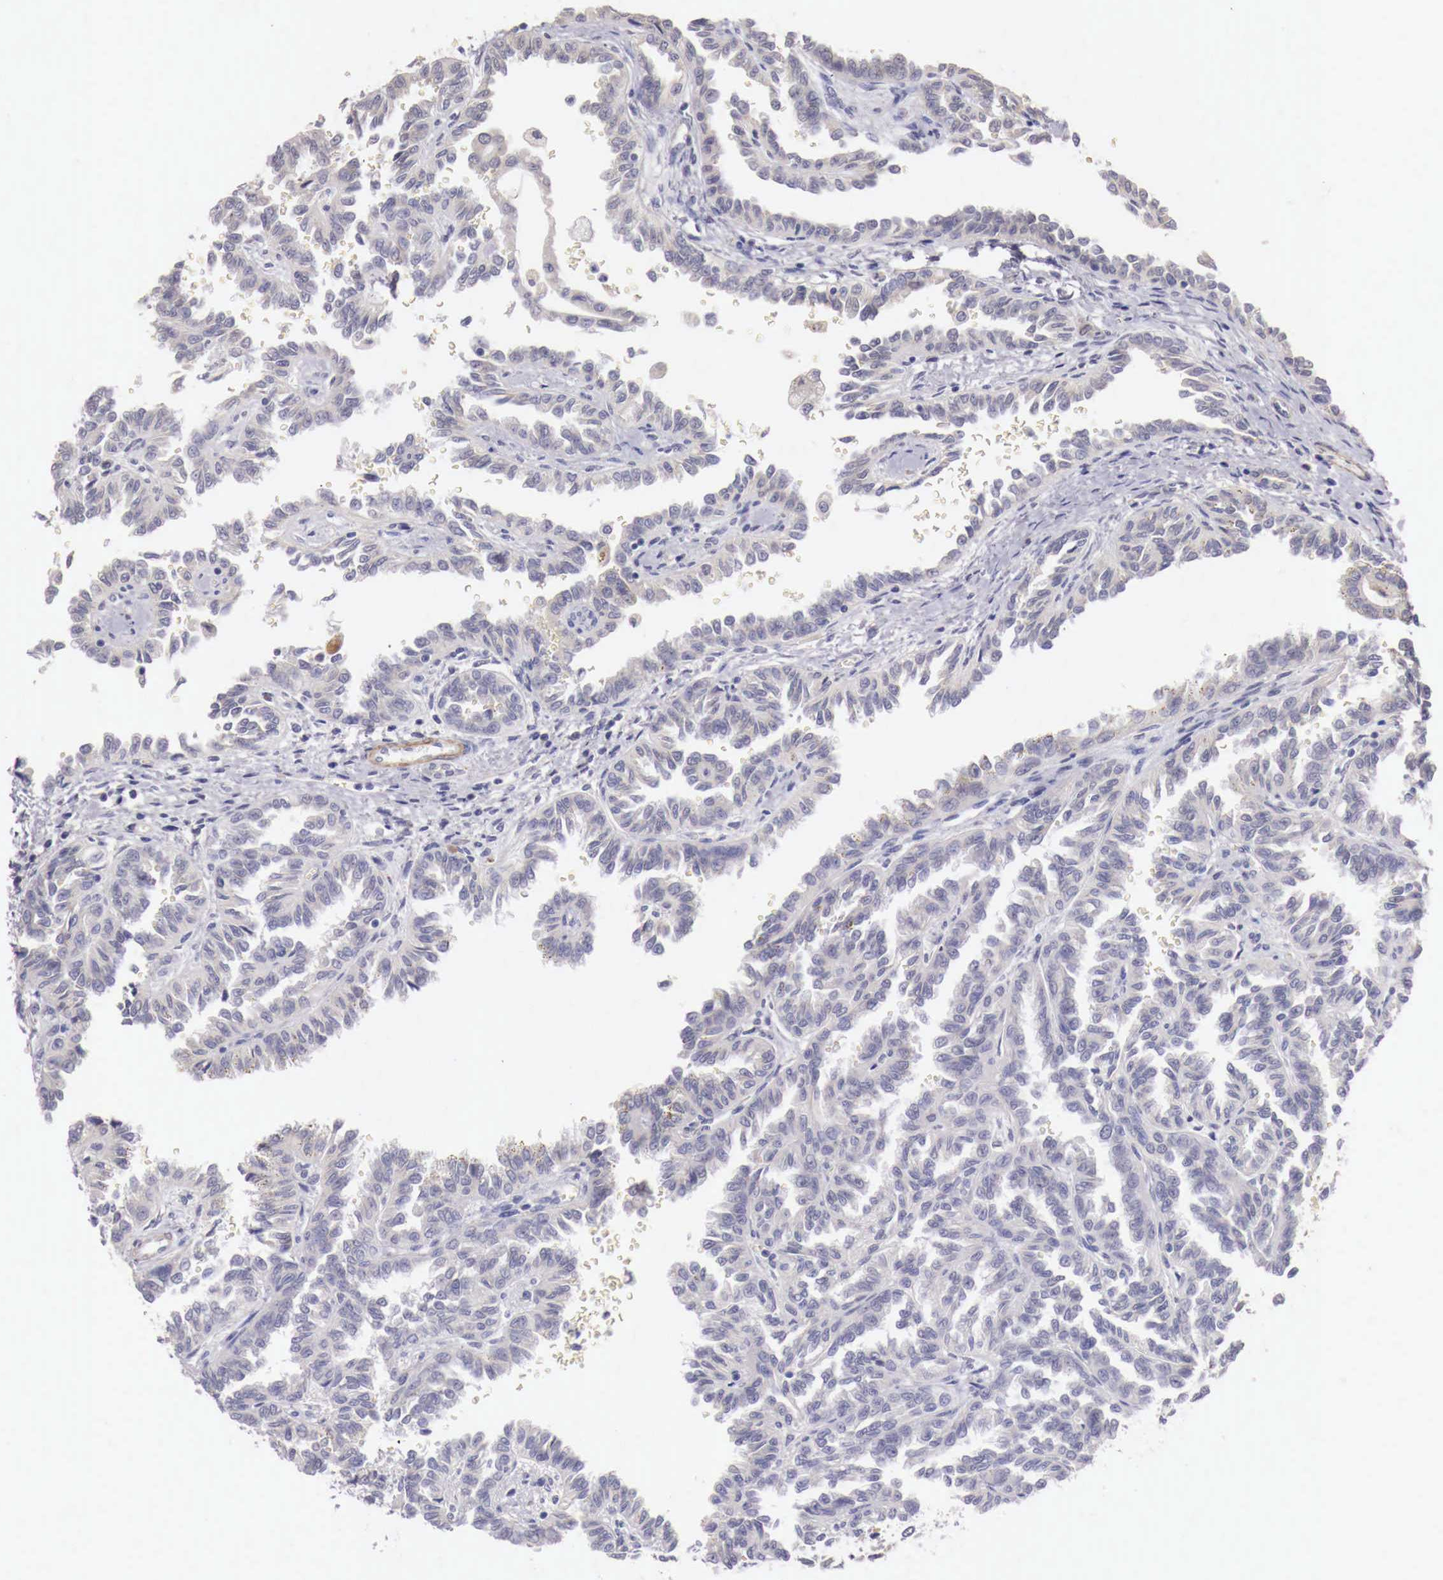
{"staining": {"intensity": "negative", "quantity": "none", "location": "none"}, "tissue": "renal cancer", "cell_type": "Tumor cells", "image_type": "cancer", "snomed": [{"axis": "morphology", "description": "Inflammation, NOS"}, {"axis": "morphology", "description": "Adenocarcinoma, NOS"}, {"axis": "topography", "description": "Kidney"}], "caption": "An immunohistochemistry histopathology image of renal adenocarcinoma is shown. There is no staining in tumor cells of renal adenocarcinoma.", "gene": "ENOX2", "patient": {"sex": "male", "age": 68}}